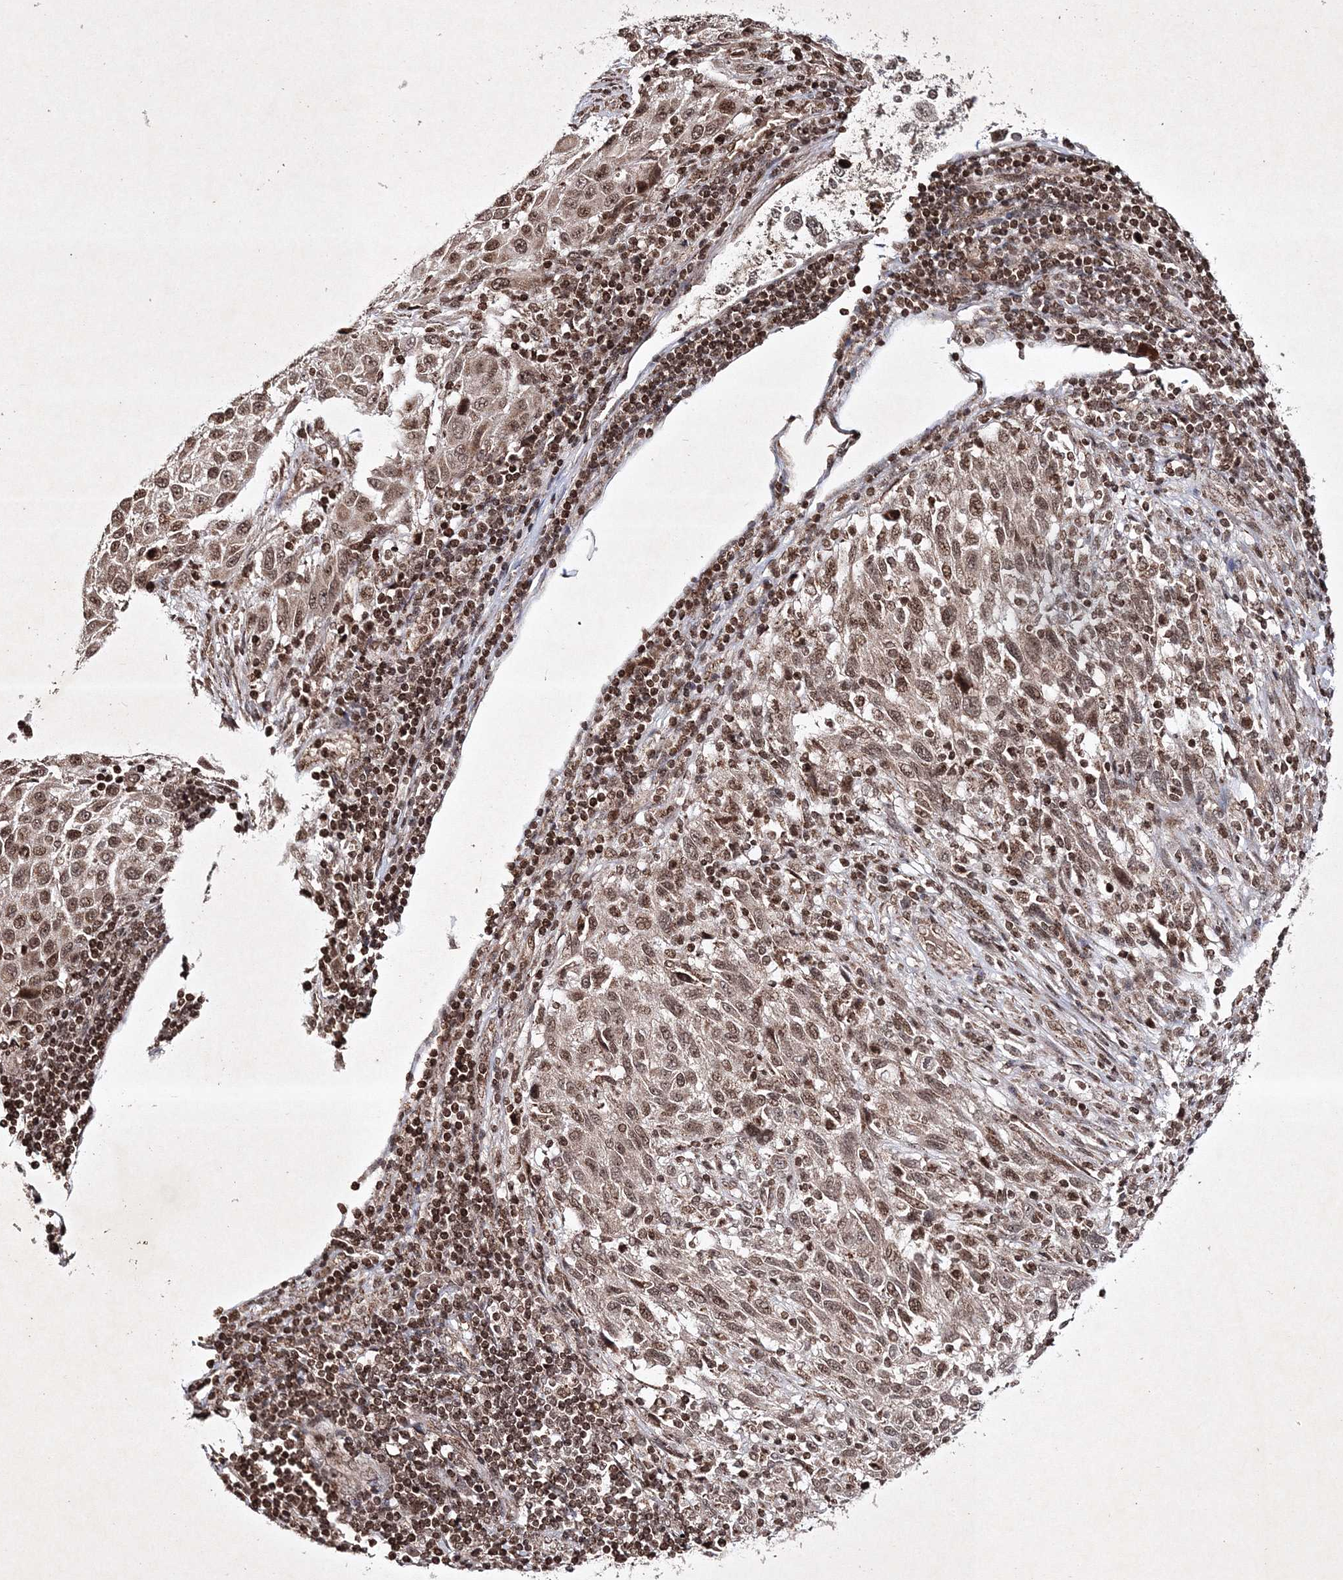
{"staining": {"intensity": "moderate", "quantity": ">75%", "location": "nuclear"}, "tissue": "melanoma", "cell_type": "Tumor cells", "image_type": "cancer", "snomed": [{"axis": "morphology", "description": "Malignant melanoma, Metastatic site"}, {"axis": "topography", "description": "Lymph node"}], "caption": "Malignant melanoma (metastatic site) stained with DAB (3,3'-diaminobenzidine) IHC shows medium levels of moderate nuclear positivity in approximately >75% of tumor cells.", "gene": "CARM1", "patient": {"sex": "male", "age": 61}}